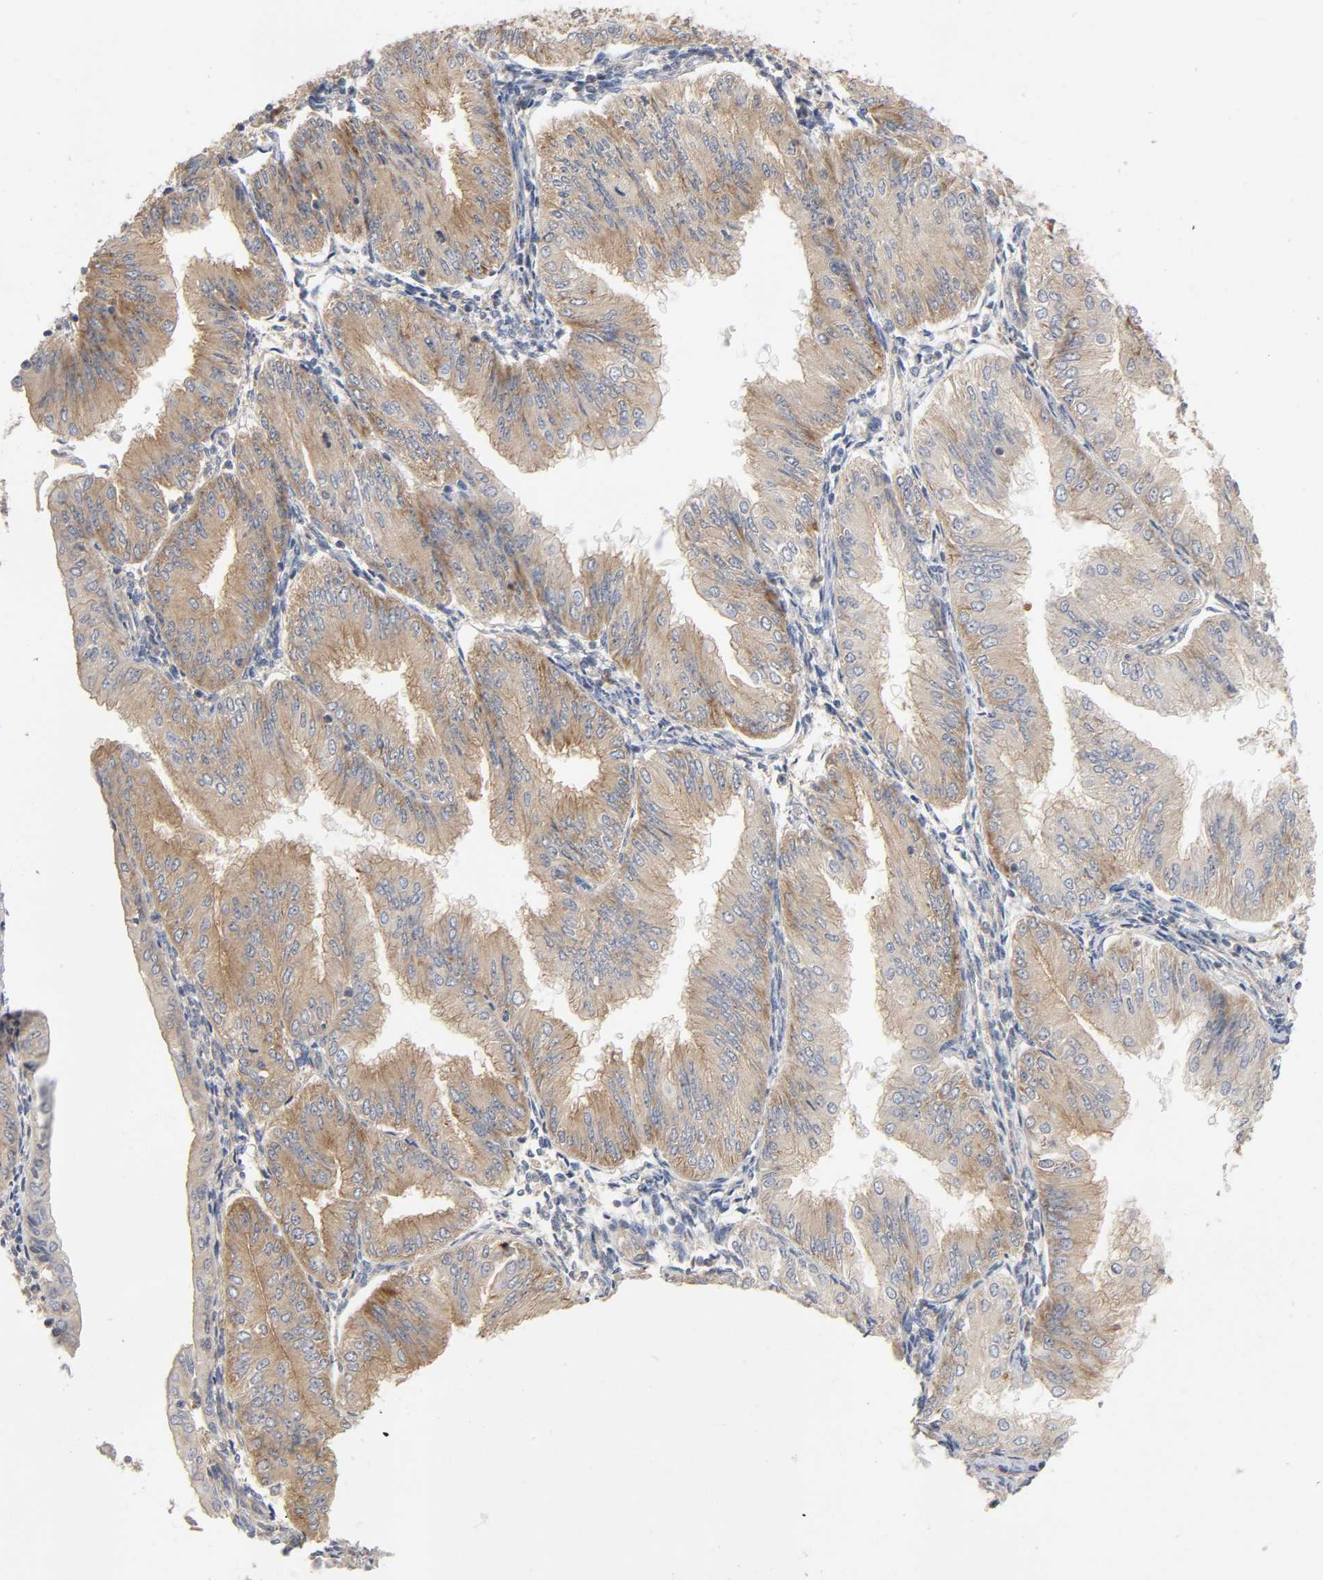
{"staining": {"intensity": "weak", "quantity": ">75%", "location": "cytoplasmic/membranous"}, "tissue": "endometrial cancer", "cell_type": "Tumor cells", "image_type": "cancer", "snomed": [{"axis": "morphology", "description": "Adenocarcinoma, NOS"}, {"axis": "topography", "description": "Endometrium"}], "caption": "Immunohistochemistry (IHC) (DAB (3,3'-diaminobenzidine)) staining of endometrial adenocarcinoma exhibits weak cytoplasmic/membranous protein staining in about >75% of tumor cells.", "gene": "SCHIP1", "patient": {"sex": "female", "age": 53}}